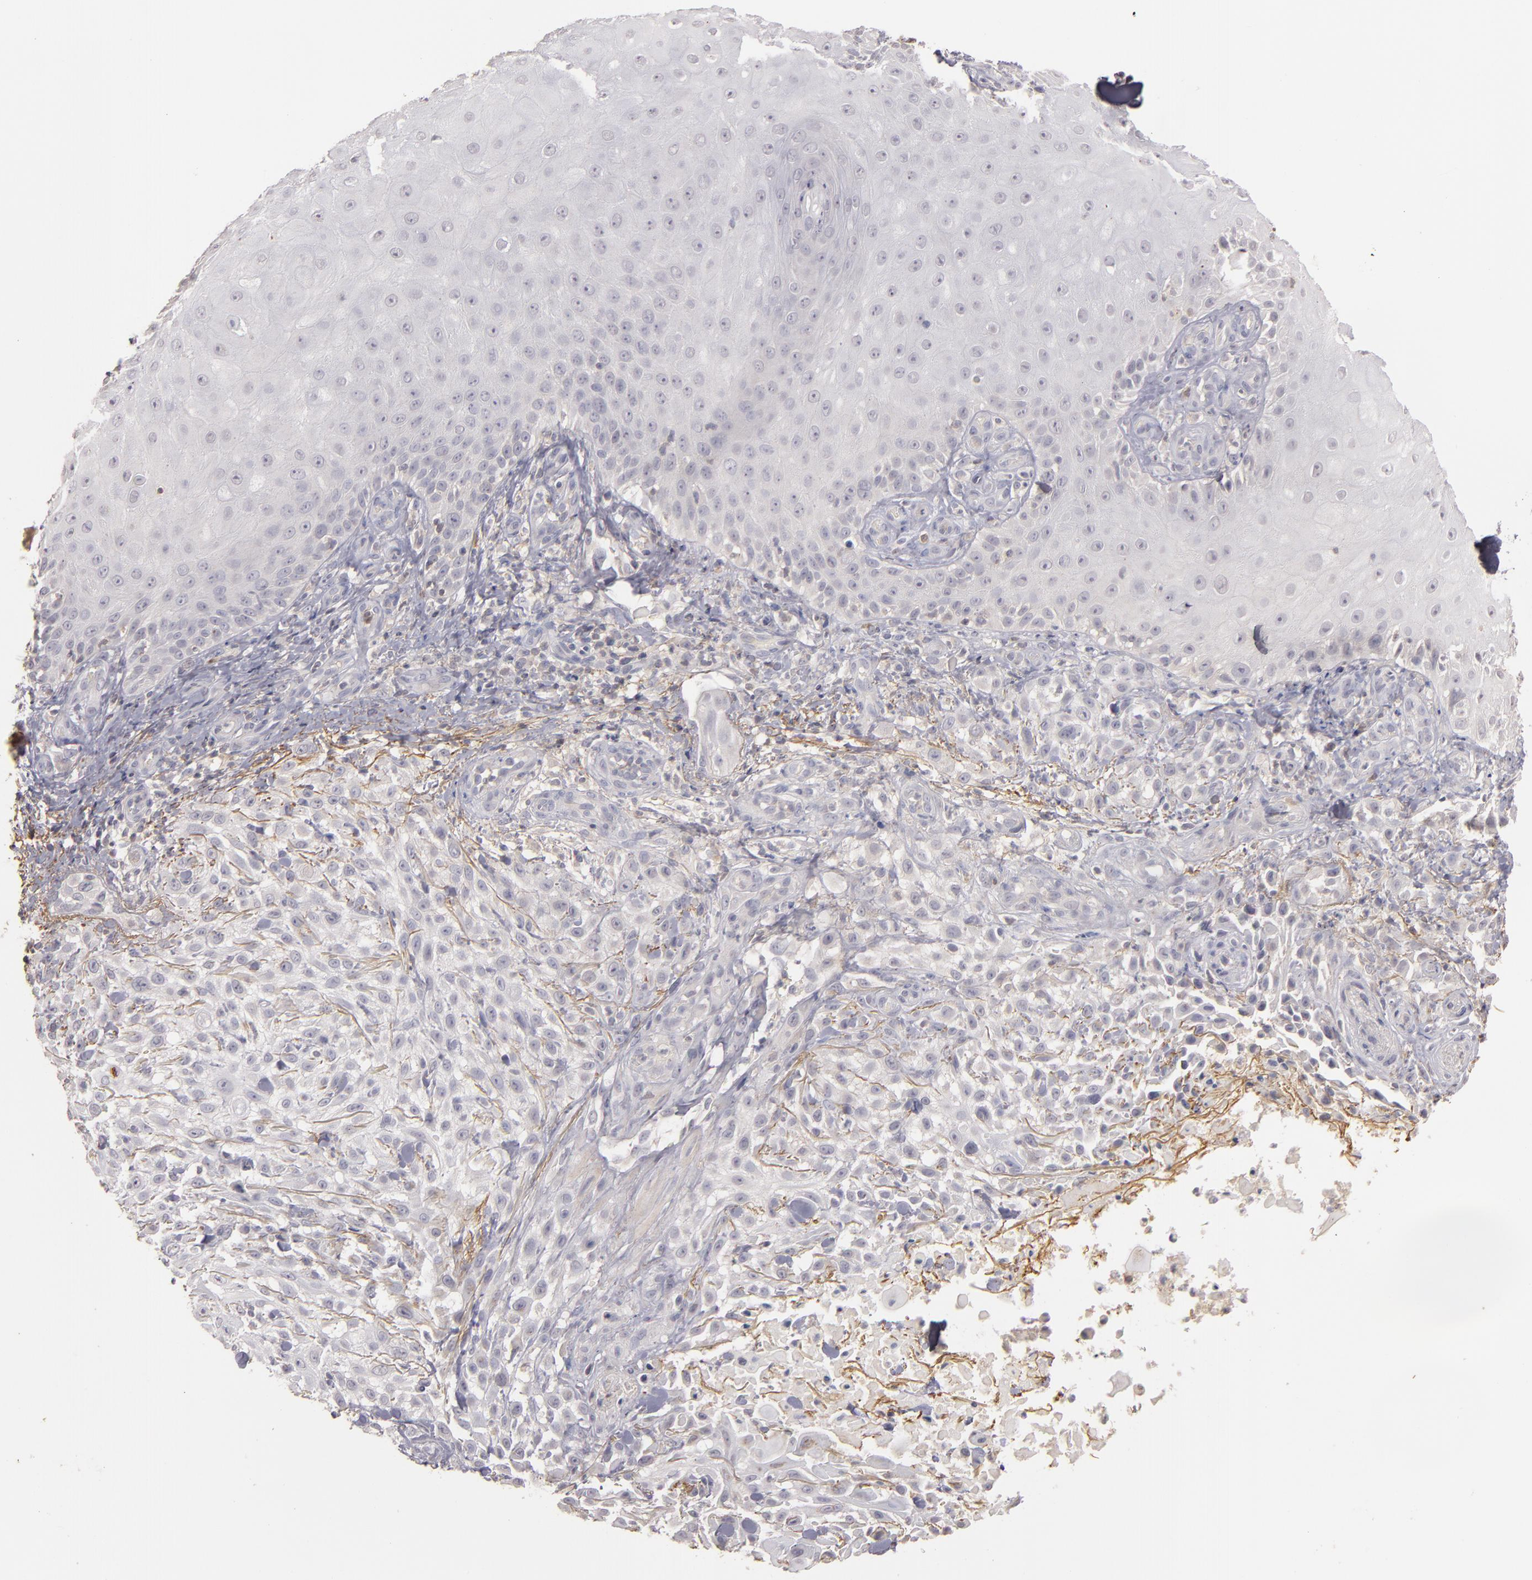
{"staining": {"intensity": "negative", "quantity": "none", "location": "none"}, "tissue": "skin cancer", "cell_type": "Tumor cells", "image_type": "cancer", "snomed": [{"axis": "morphology", "description": "Squamous cell carcinoma, NOS"}, {"axis": "topography", "description": "Skin"}], "caption": "This is a image of IHC staining of skin cancer, which shows no positivity in tumor cells. (Stains: DAB immunohistochemistry with hematoxylin counter stain, Microscopy: brightfield microscopy at high magnification).", "gene": "MBL2", "patient": {"sex": "female", "age": 42}}